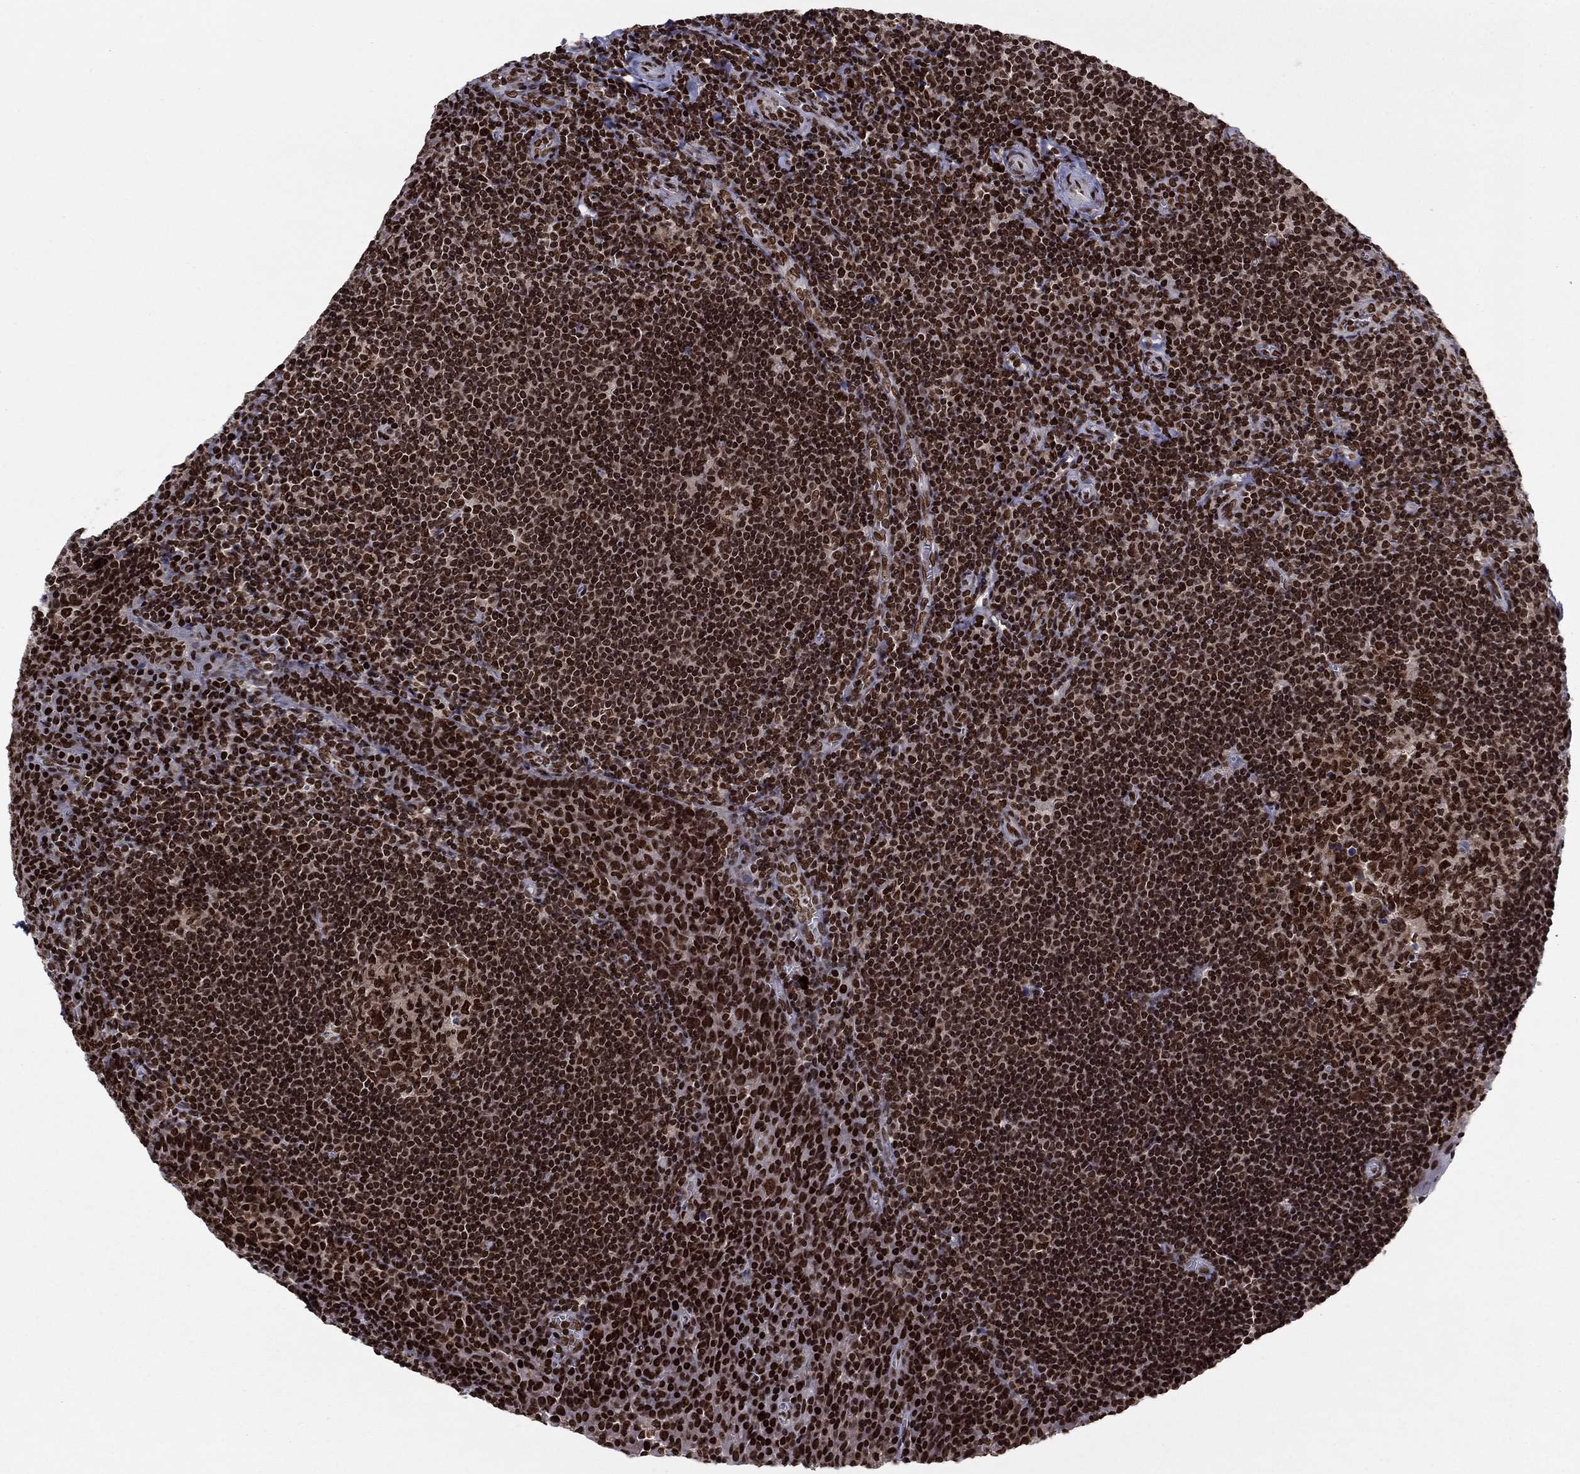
{"staining": {"intensity": "strong", "quantity": ">75%", "location": "nuclear"}, "tissue": "tonsil", "cell_type": "Germinal center cells", "image_type": "normal", "snomed": [{"axis": "morphology", "description": "Normal tissue, NOS"}, {"axis": "morphology", "description": "Inflammation, NOS"}, {"axis": "topography", "description": "Tonsil"}], "caption": "Immunohistochemical staining of normal tonsil exhibits >75% levels of strong nuclear protein staining in about >75% of germinal center cells. Nuclei are stained in blue.", "gene": "USP54", "patient": {"sex": "female", "age": 31}}